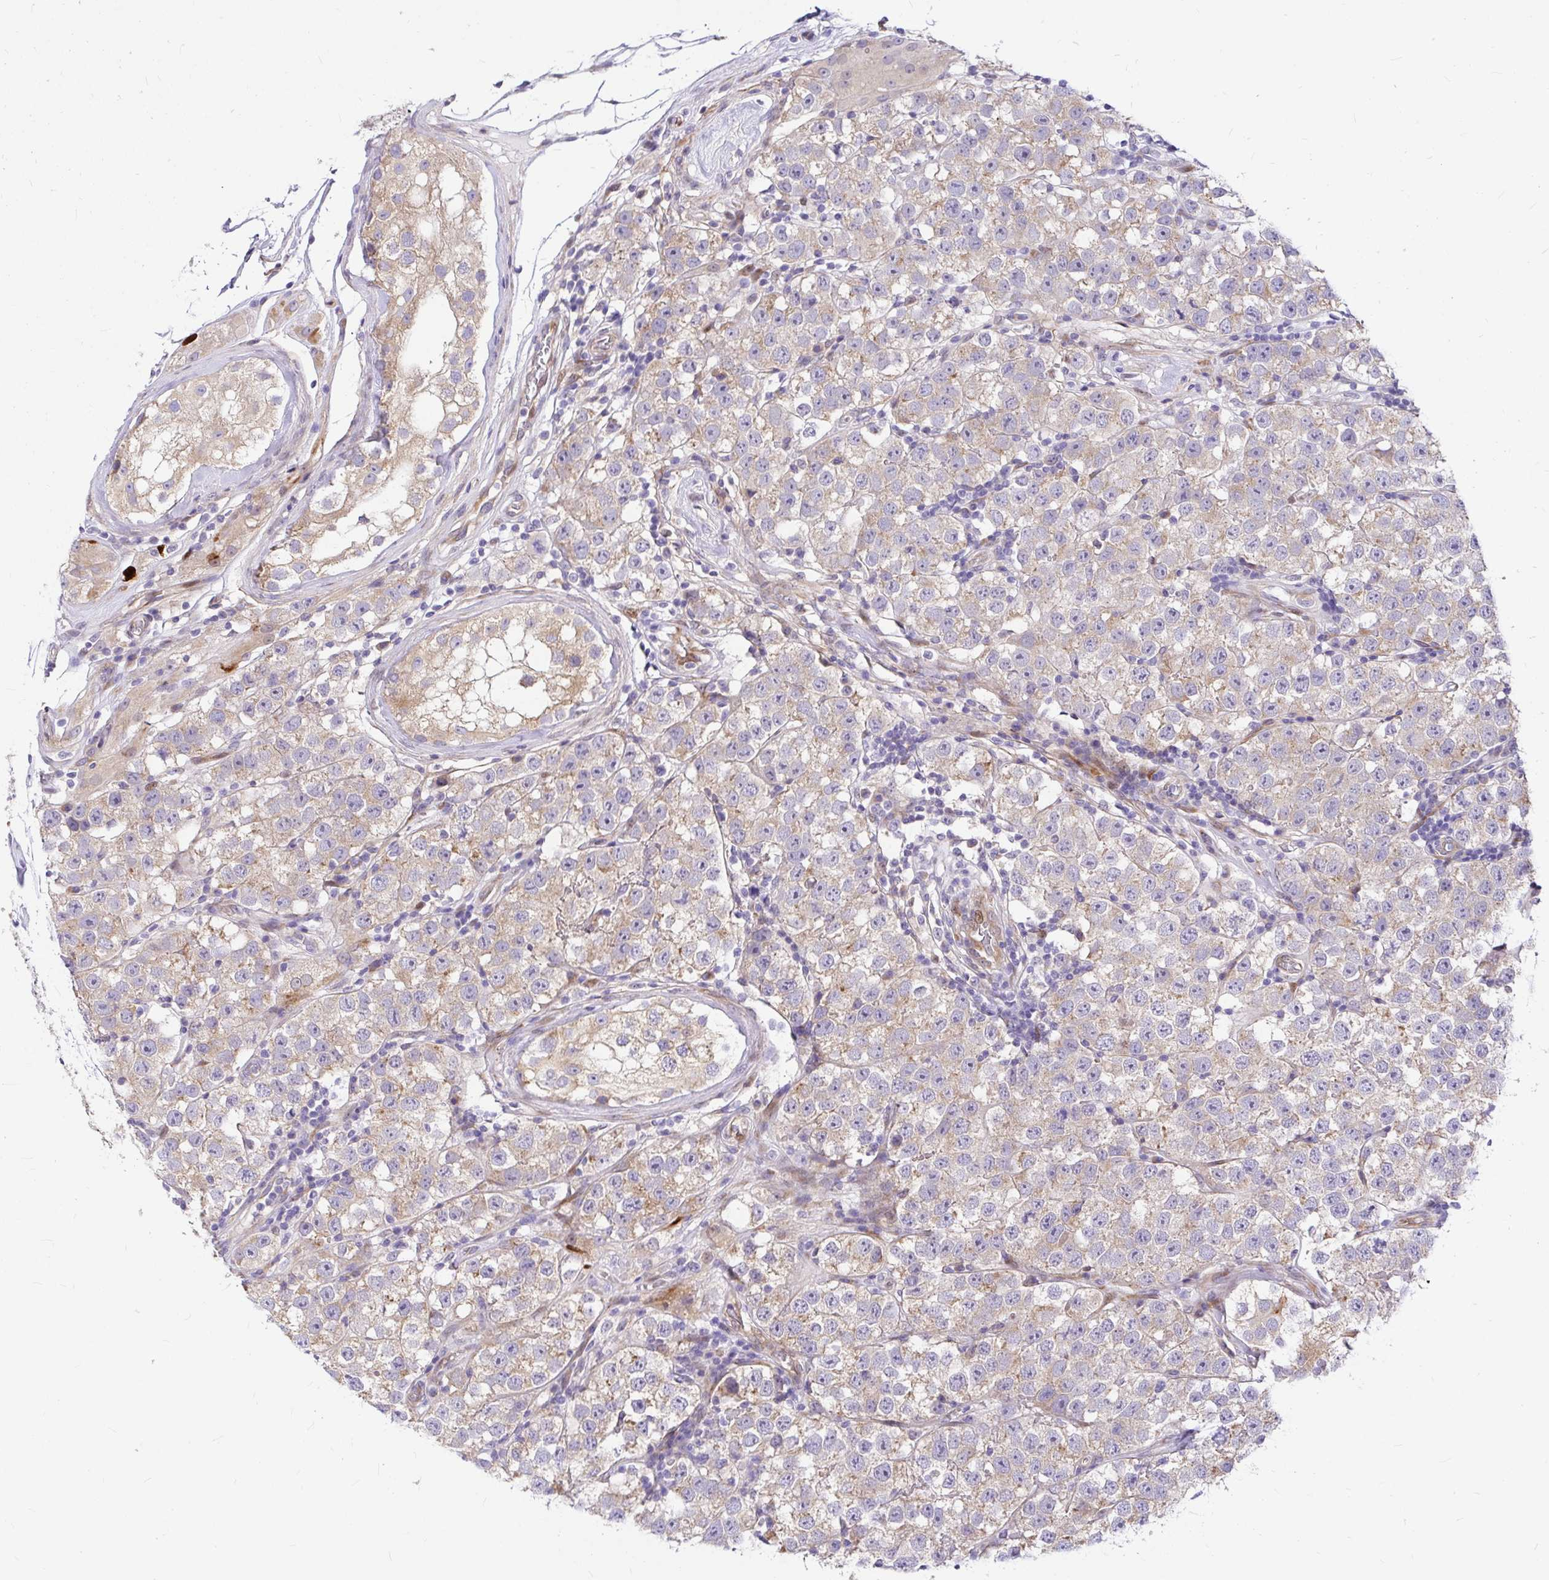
{"staining": {"intensity": "weak", "quantity": "<25%", "location": "cytoplasmic/membranous"}, "tissue": "testis cancer", "cell_type": "Tumor cells", "image_type": "cancer", "snomed": [{"axis": "morphology", "description": "Seminoma, NOS"}, {"axis": "topography", "description": "Testis"}], "caption": "There is no significant staining in tumor cells of seminoma (testis).", "gene": "GABBR2", "patient": {"sex": "male", "age": 34}}